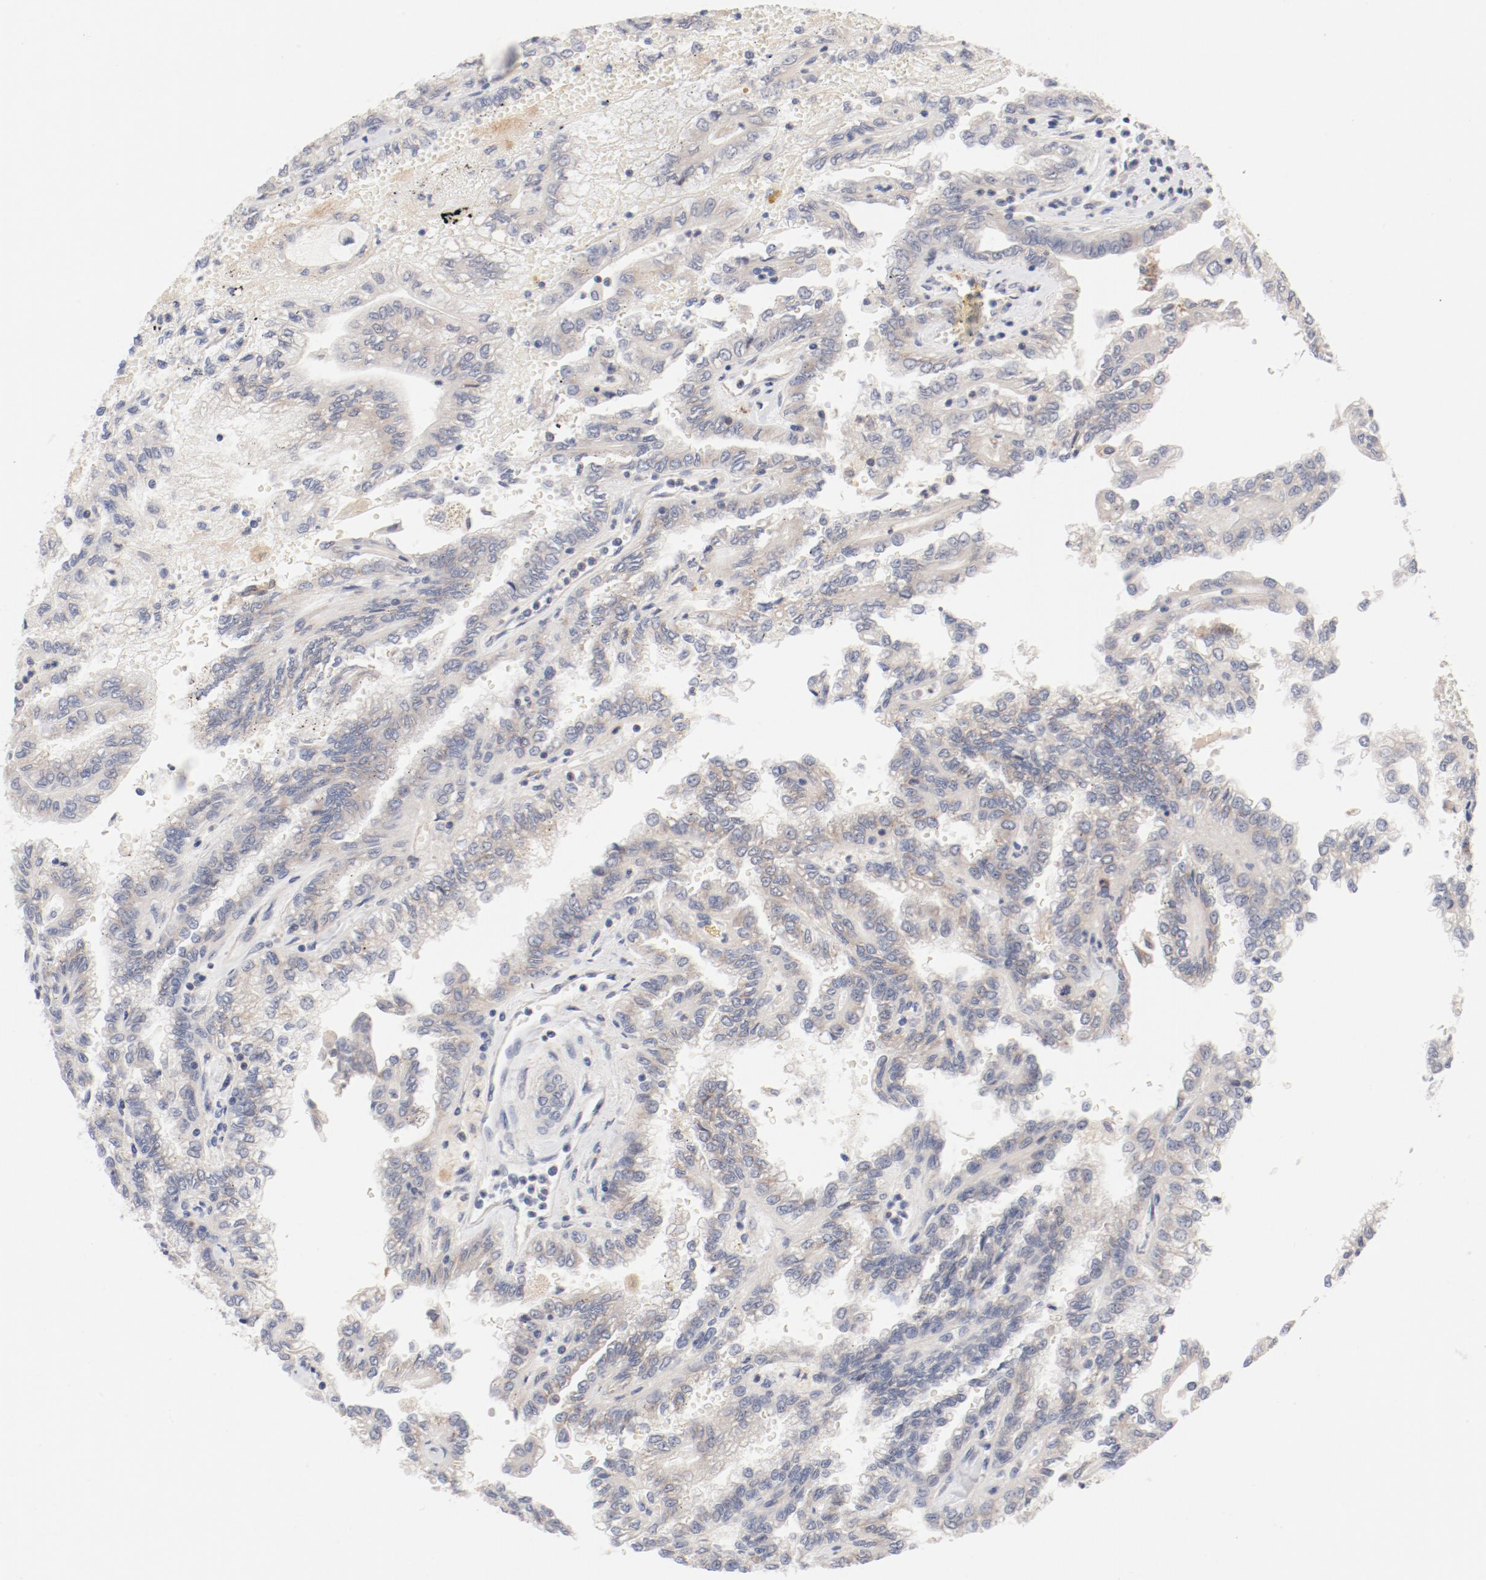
{"staining": {"intensity": "negative", "quantity": "none", "location": "none"}, "tissue": "renal cancer", "cell_type": "Tumor cells", "image_type": "cancer", "snomed": [{"axis": "morphology", "description": "Inflammation, NOS"}, {"axis": "morphology", "description": "Adenocarcinoma, NOS"}, {"axis": "topography", "description": "Kidney"}], "caption": "Adenocarcinoma (renal) was stained to show a protein in brown. There is no significant staining in tumor cells.", "gene": "ZNF267", "patient": {"sex": "male", "age": 68}}